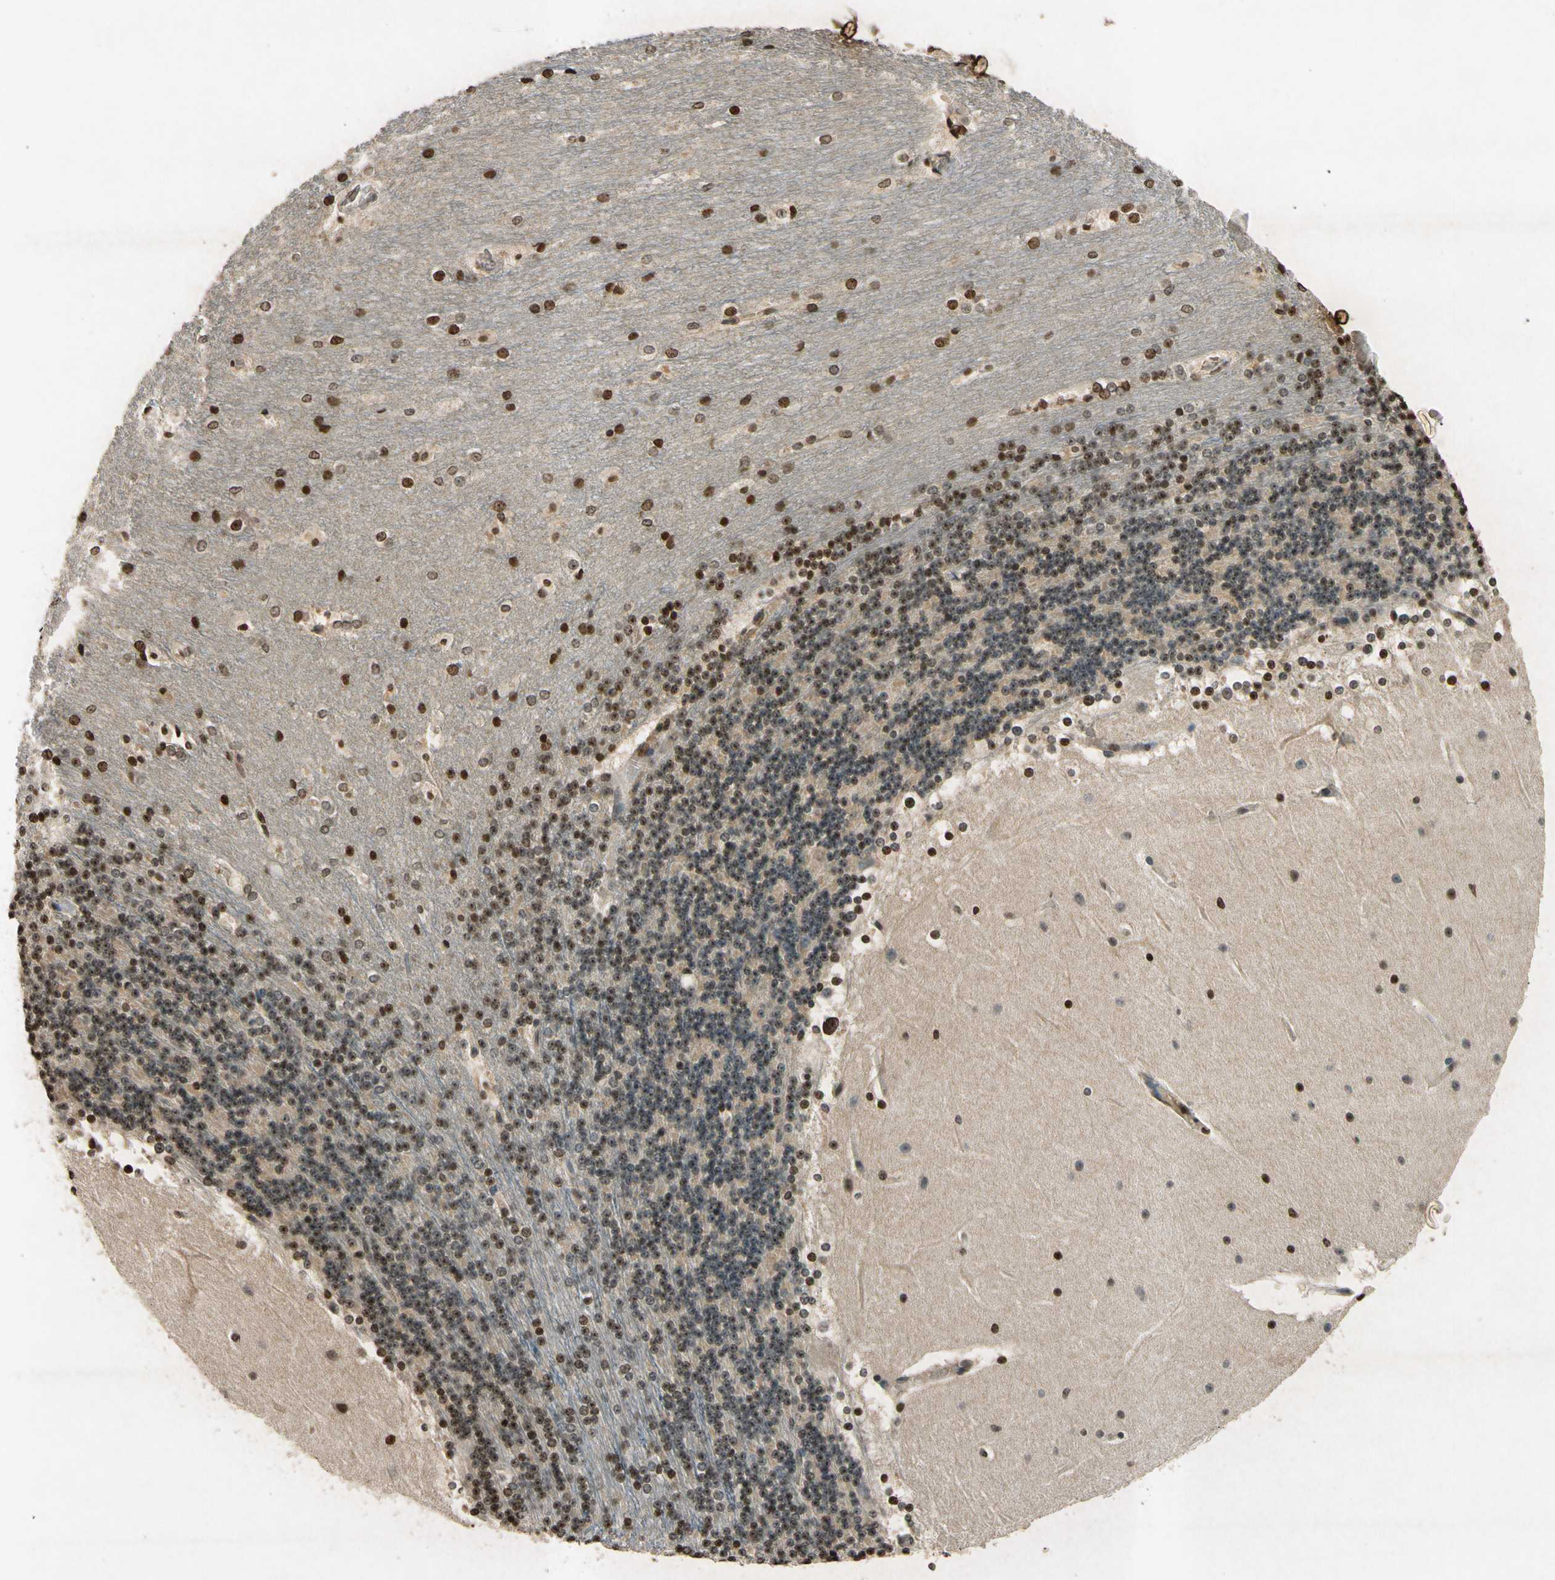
{"staining": {"intensity": "weak", "quantity": "25%-75%", "location": "nuclear"}, "tissue": "cerebellum", "cell_type": "Cells in granular layer", "image_type": "normal", "snomed": [{"axis": "morphology", "description": "Normal tissue, NOS"}, {"axis": "topography", "description": "Cerebellum"}], "caption": "Cells in granular layer demonstrate low levels of weak nuclear expression in approximately 25%-75% of cells in normal human cerebellum.", "gene": "HOXB3", "patient": {"sex": "female", "age": 19}}